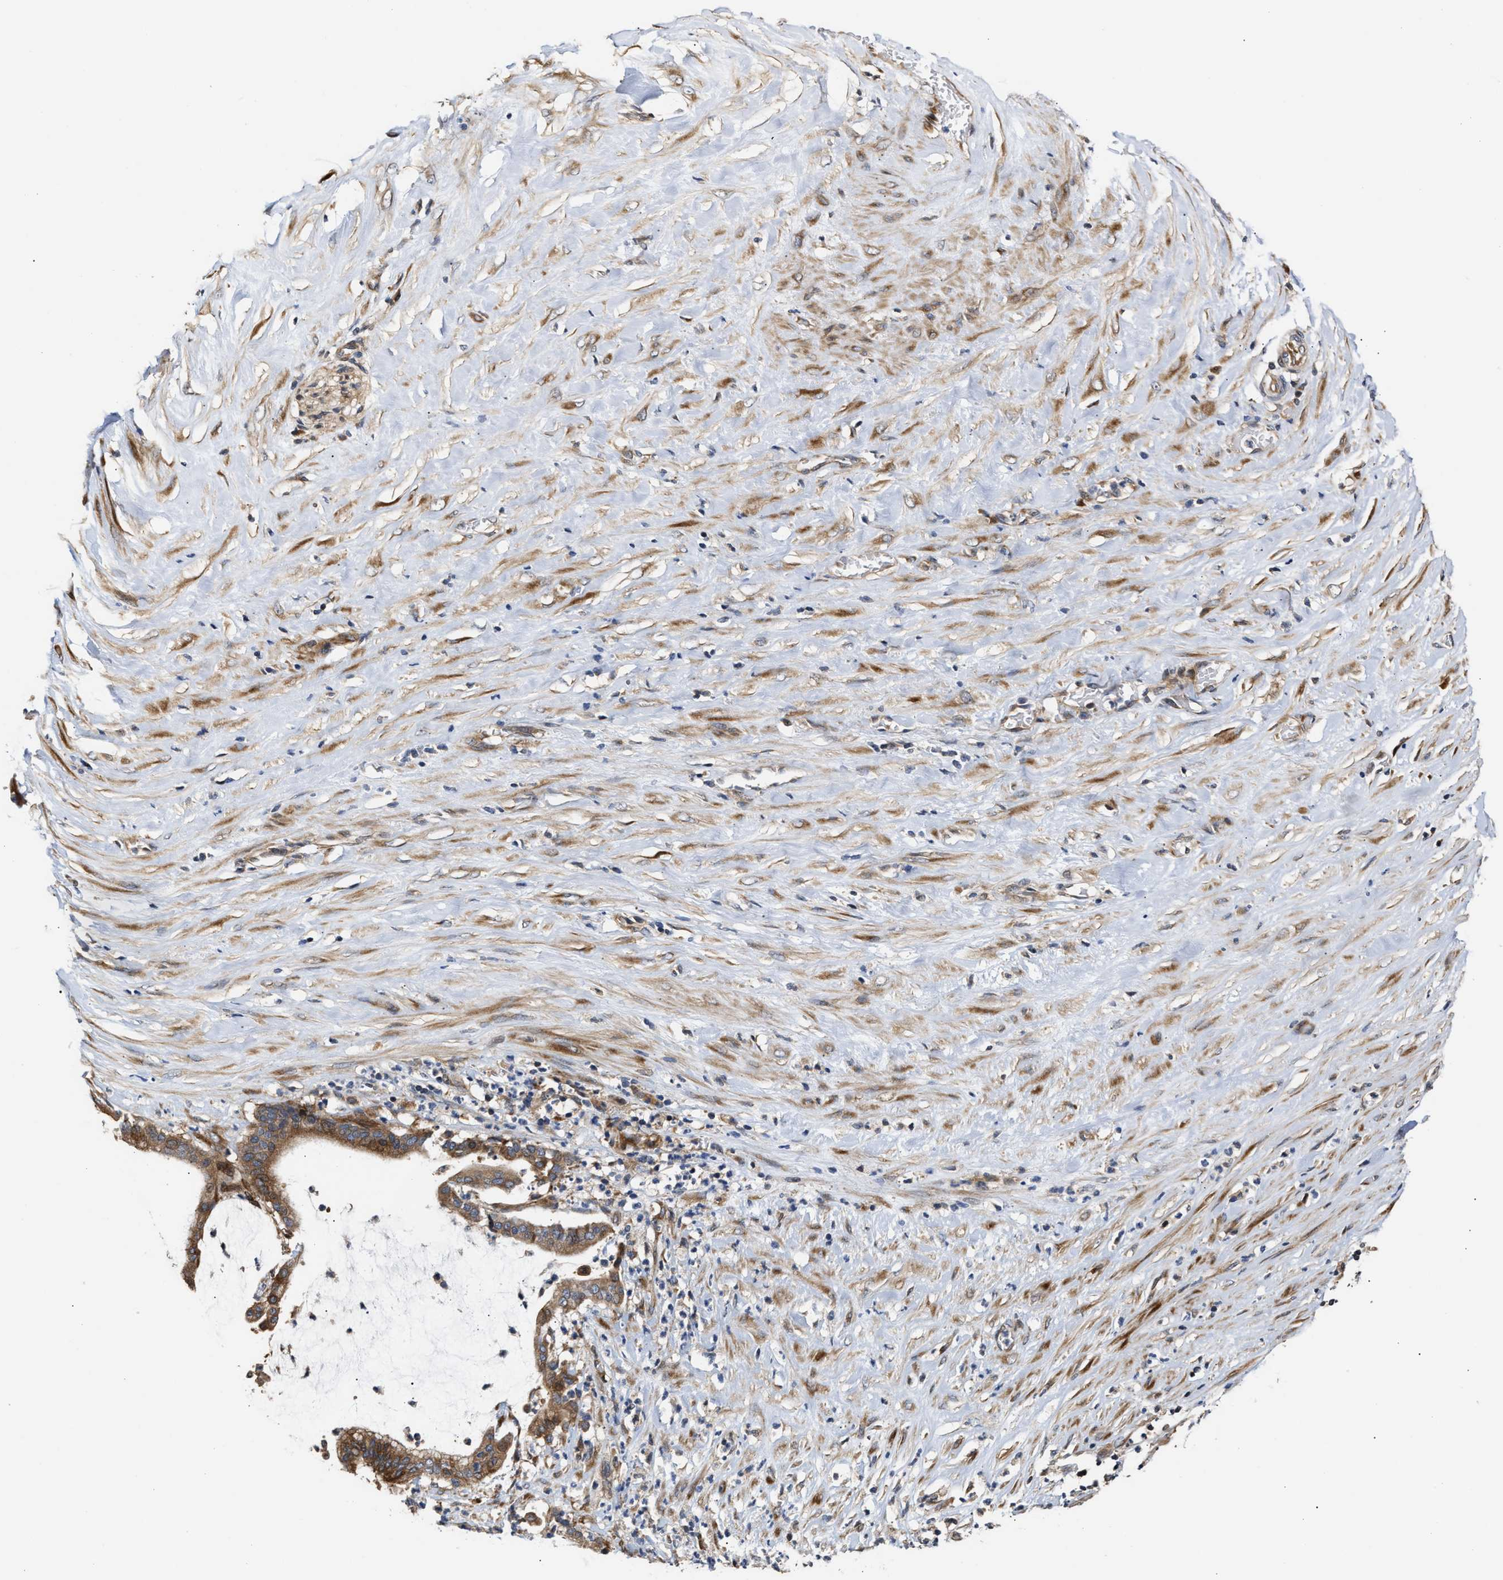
{"staining": {"intensity": "moderate", "quantity": ">75%", "location": "cytoplasmic/membranous"}, "tissue": "pancreatic cancer", "cell_type": "Tumor cells", "image_type": "cancer", "snomed": [{"axis": "morphology", "description": "Adenocarcinoma, NOS"}, {"axis": "topography", "description": "Pancreas"}], "caption": "Human pancreatic cancer stained for a protein (brown) displays moderate cytoplasmic/membranous positive staining in approximately >75% of tumor cells.", "gene": "CLIP2", "patient": {"sex": "male", "age": 41}}